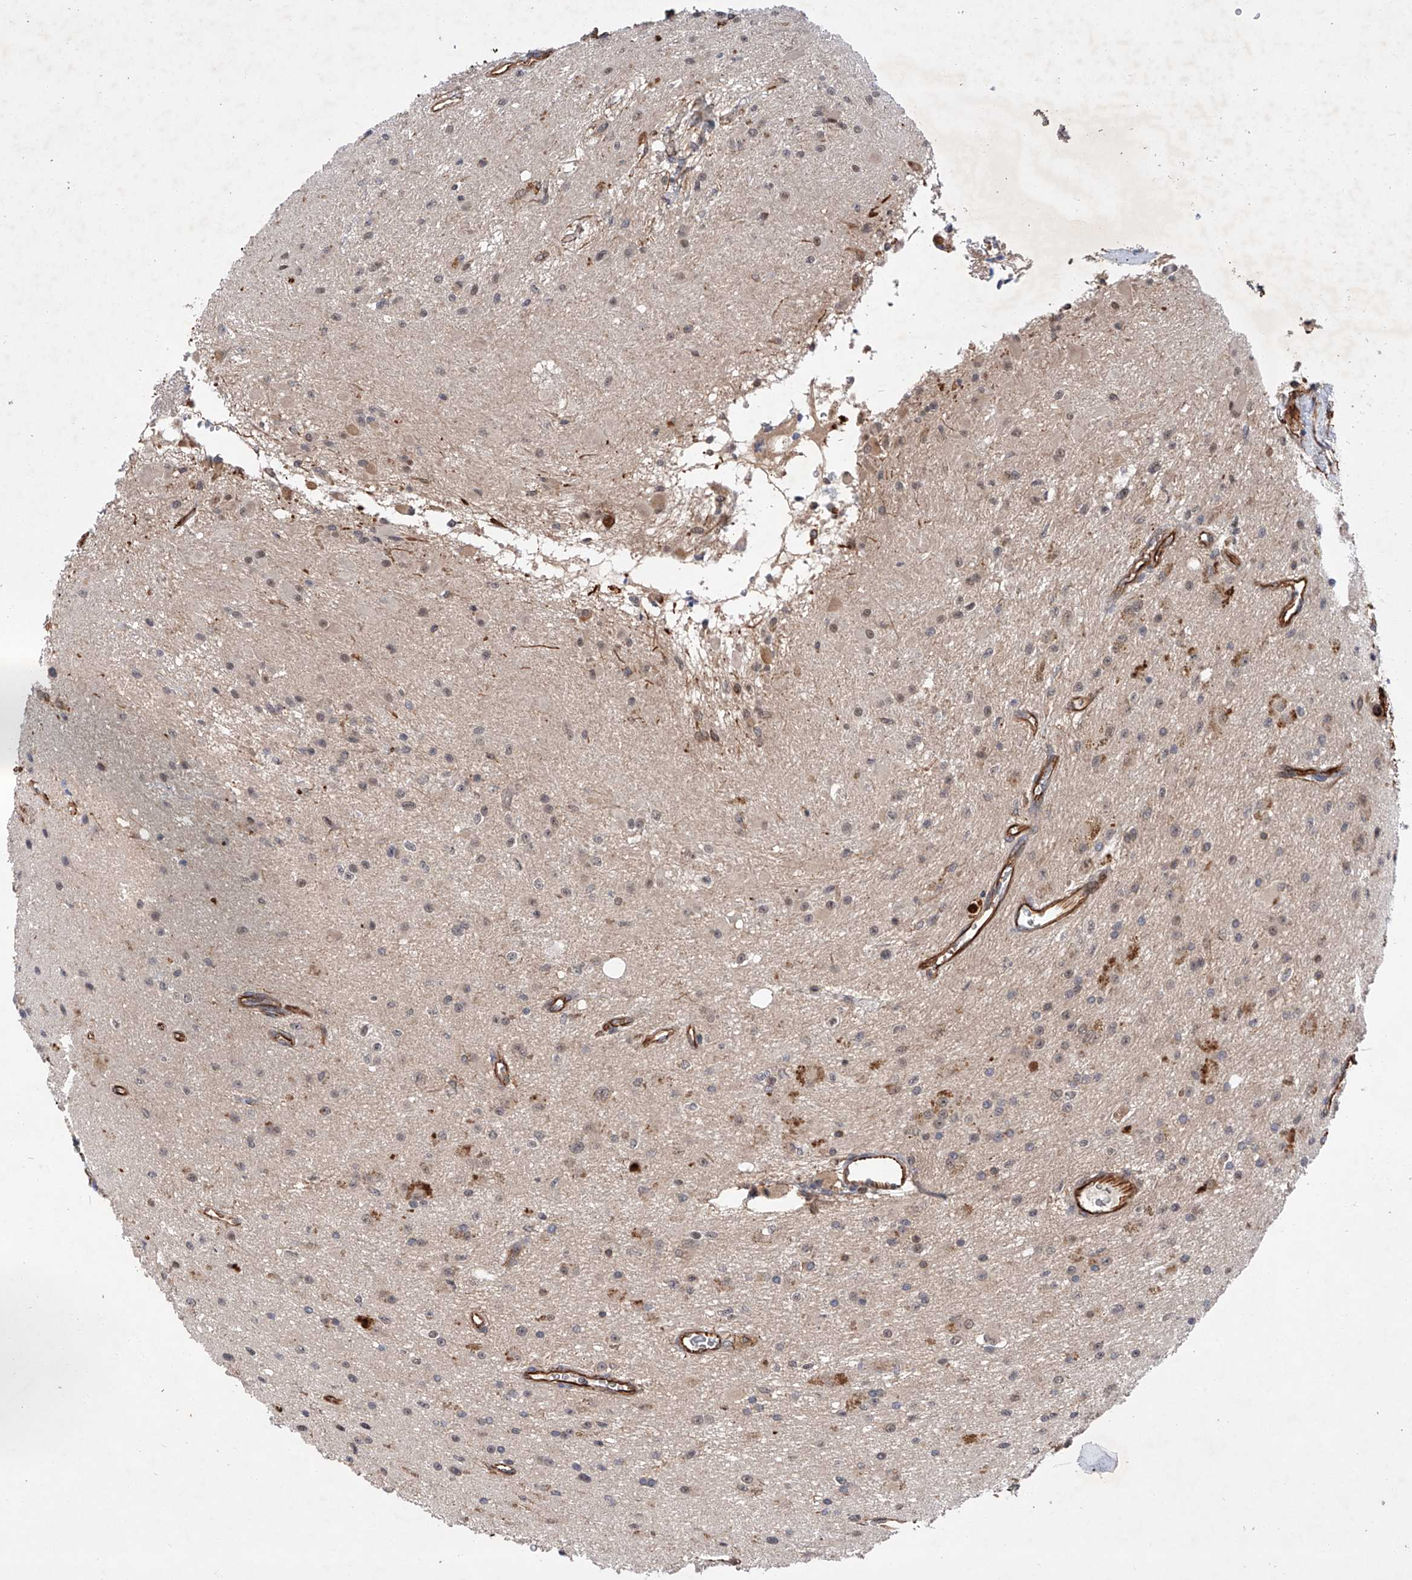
{"staining": {"intensity": "negative", "quantity": "none", "location": "none"}, "tissue": "glioma", "cell_type": "Tumor cells", "image_type": "cancer", "snomed": [{"axis": "morphology", "description": "Glioma, malignant, High grade"}, {"axis": "topography", "description": "Brain"}], "caption": "IHC micrograph of neoplastic tissue: malignant glioma (high-grade) stained with DAB reveals no significant protein positivity in tumor cells.", "gene": "AMD1", "patient": {"sex": "male", "age": 34}}